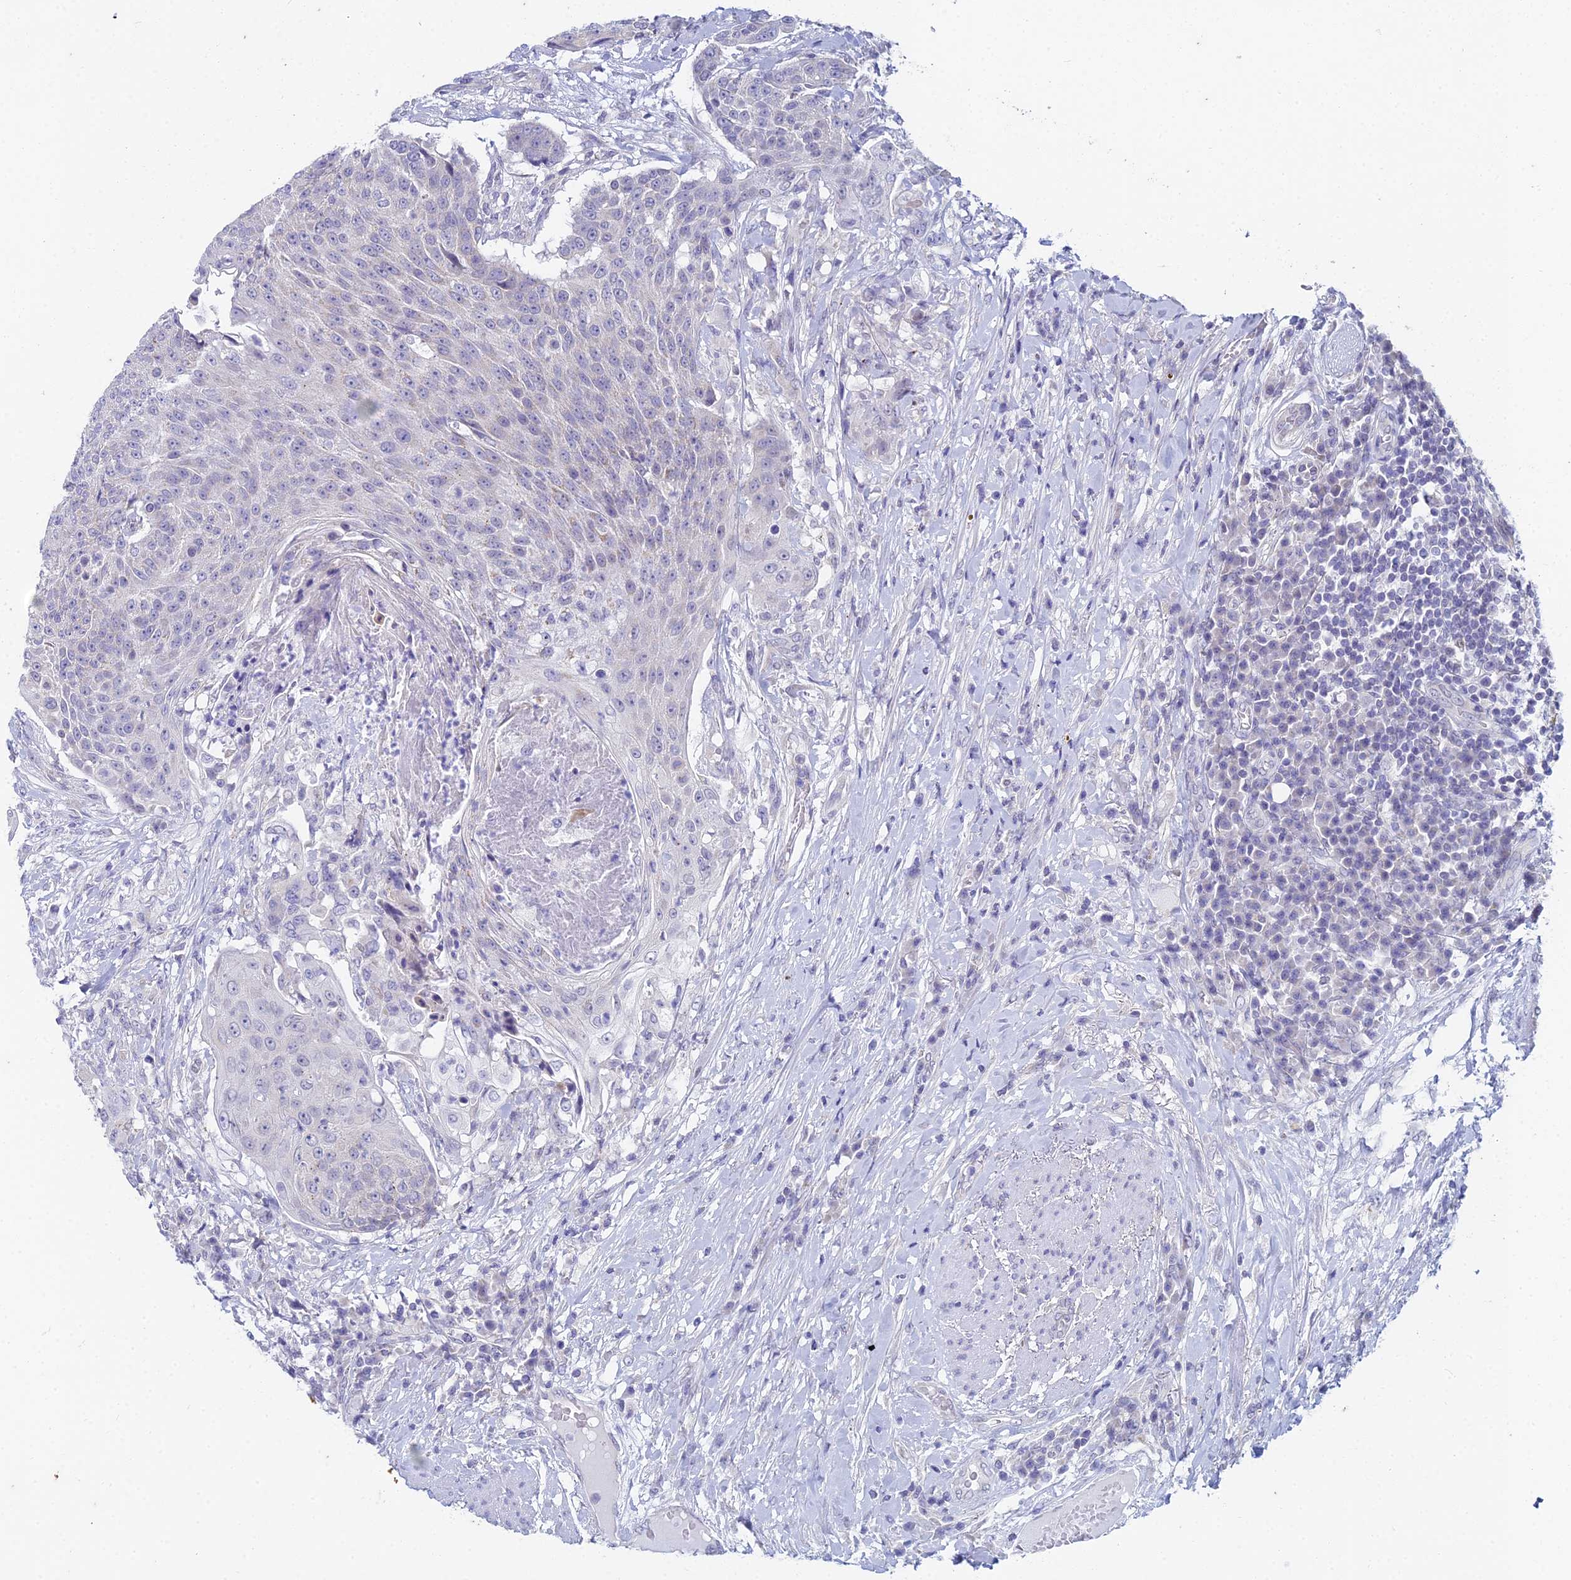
{"staining": {"intensity": "negative", "quantity": "none", "location": "none"}, "tissue": "urothelial cancer", "cell_type": "Tumor cells", "image_type": "cancer", "snomed": [{"axis": "morphology", "description": "Urothelial carcinoma, High grade"}, {"axis": "topography", "description": "Urinary bladder"}], "caption": "There is no significant positivity in tumor cells of urothelial cancer. (Stains: DAB immunohistochemistry (IHC) with hematoxylin counter stain, Microscopy: brightfield microscopy at high magnification).", "gene": "EEF2KMT", "patient": {"sex": "female", "age": 63}}